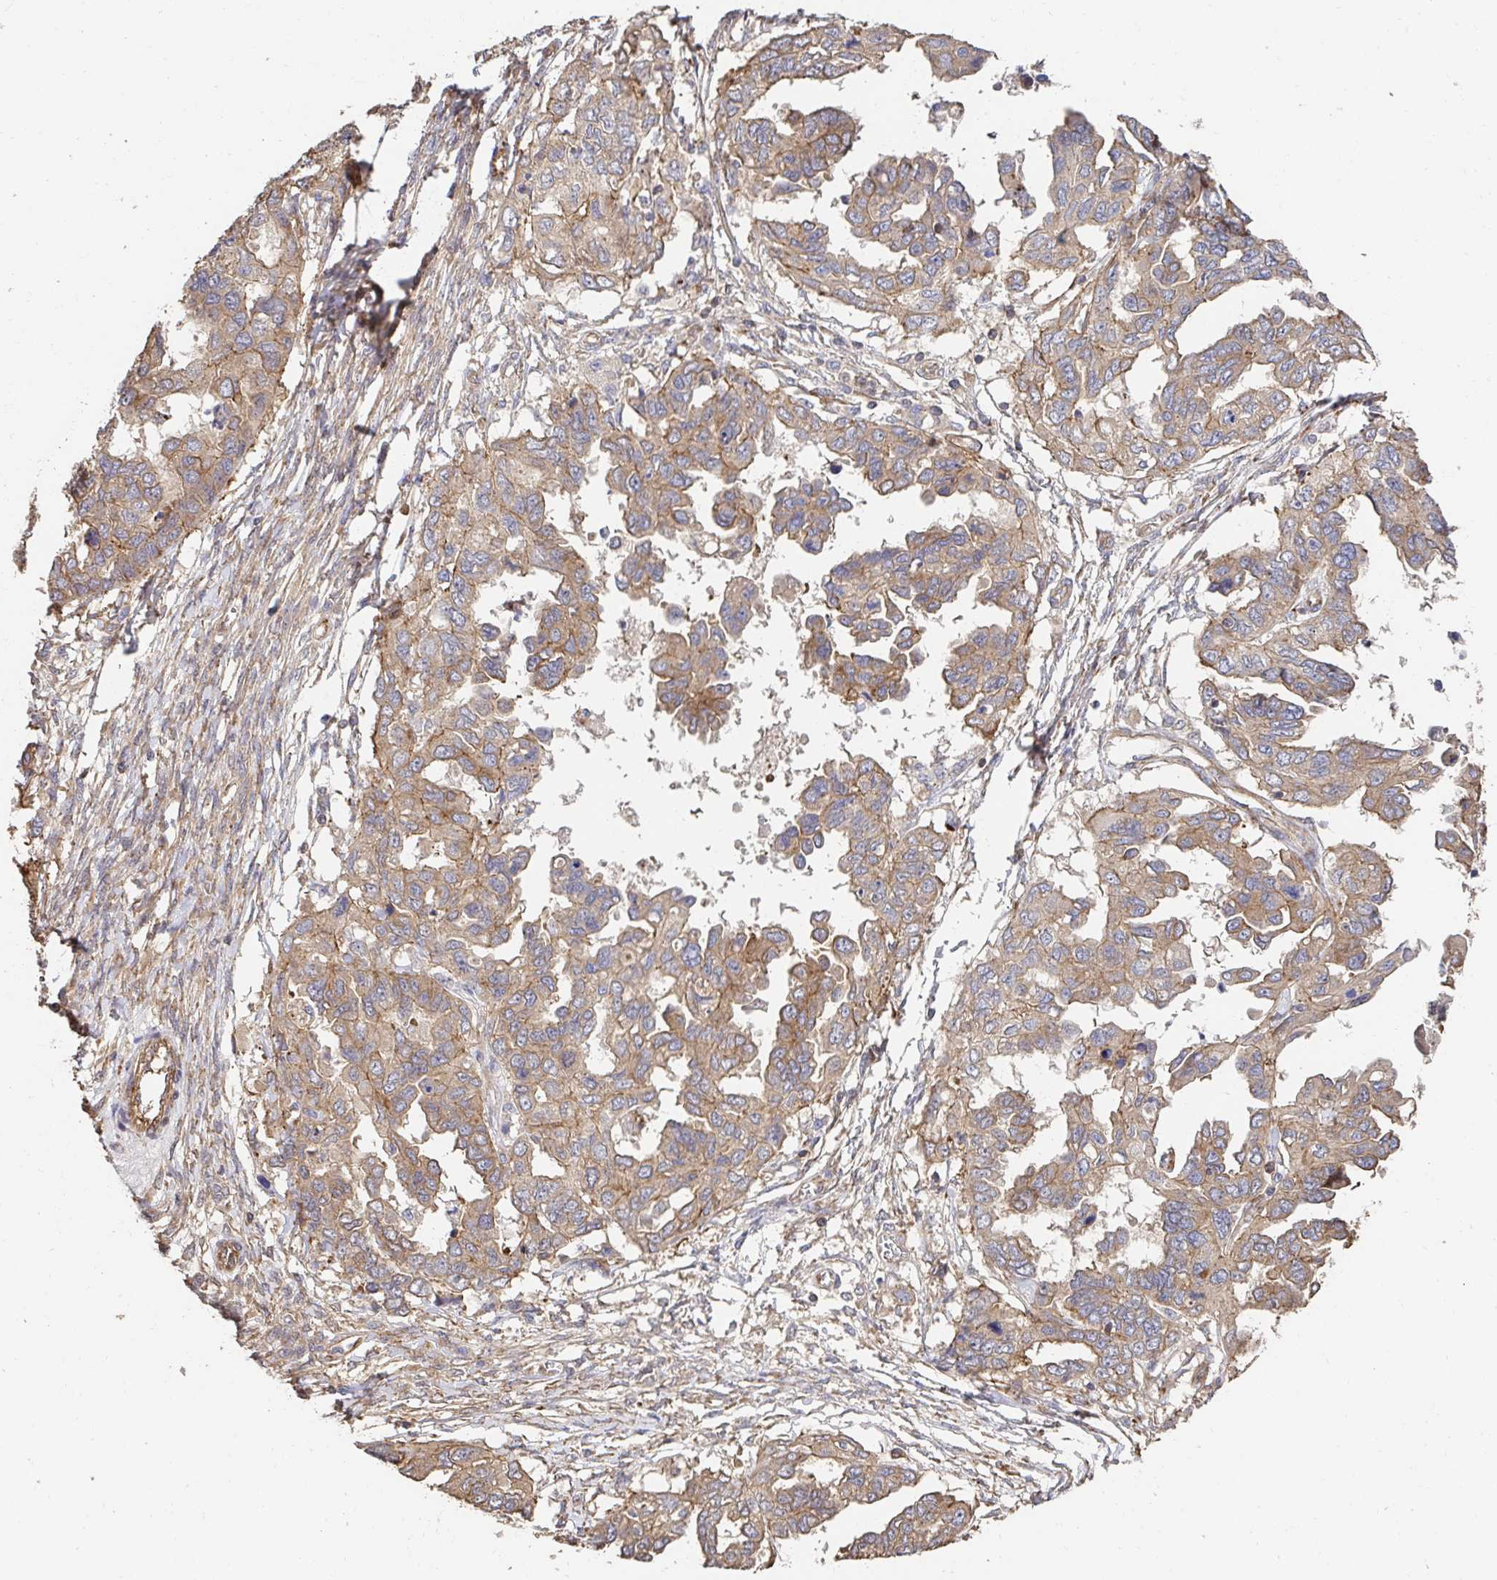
{"staining": {"intensity": "moderate", "quantity": ">75%", "location": "cytoplasmic/membranous"}, "tissue": "ovarian cancer", "cell_type": "Tumor cells", "image_type": "cancer", "snomed": [{"axis": "morphology", "description": "Cystadenocarcinoma, serous, NOS"}, {"axis": "topography", "description": "Ovary"}], "caption": "Ovarian cancer stained with a protein marker exhibits moderate staining in tumor cells.", "gene": "APBB1", "patient": {"sex": "female", "age": 53}}